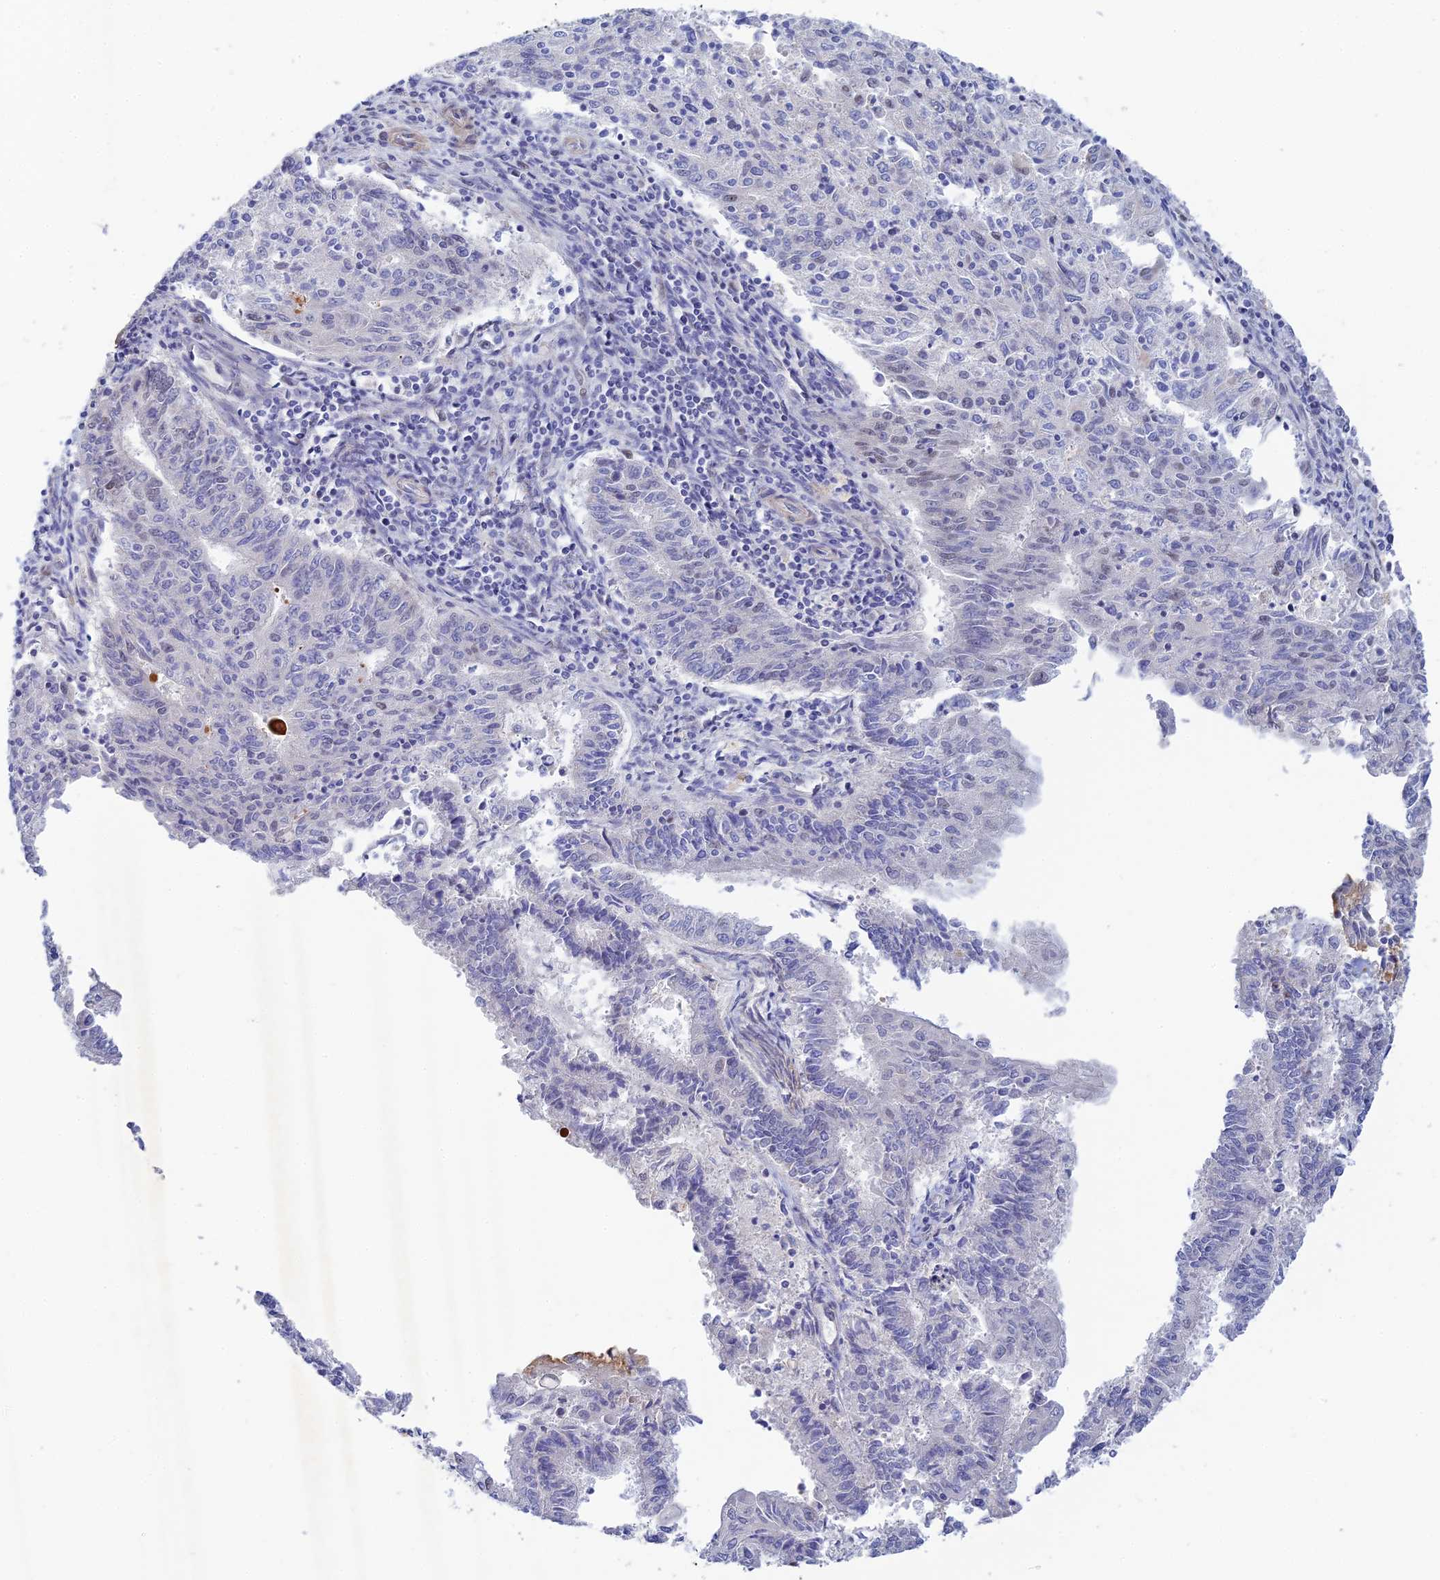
{"staining": {"intensity": "weak", "quantity": "25%-75%", "location": "nuclear"}, "tissue": "endometrial cancer", "cell_type": "Tumor cells", "image_type": "cancer", "snomed": [{"axis": "morphology", "description": "Adenocarcinoma, NOS"}, {"axis": "topography", "description": "Endometrium"}], "caption": "Adenocarcinoma (endometrial) stained with a protein marker displays weak staining in tumor cells.", "gene": "CFAP92", "patient": {"sex": "female", "age": 59}}